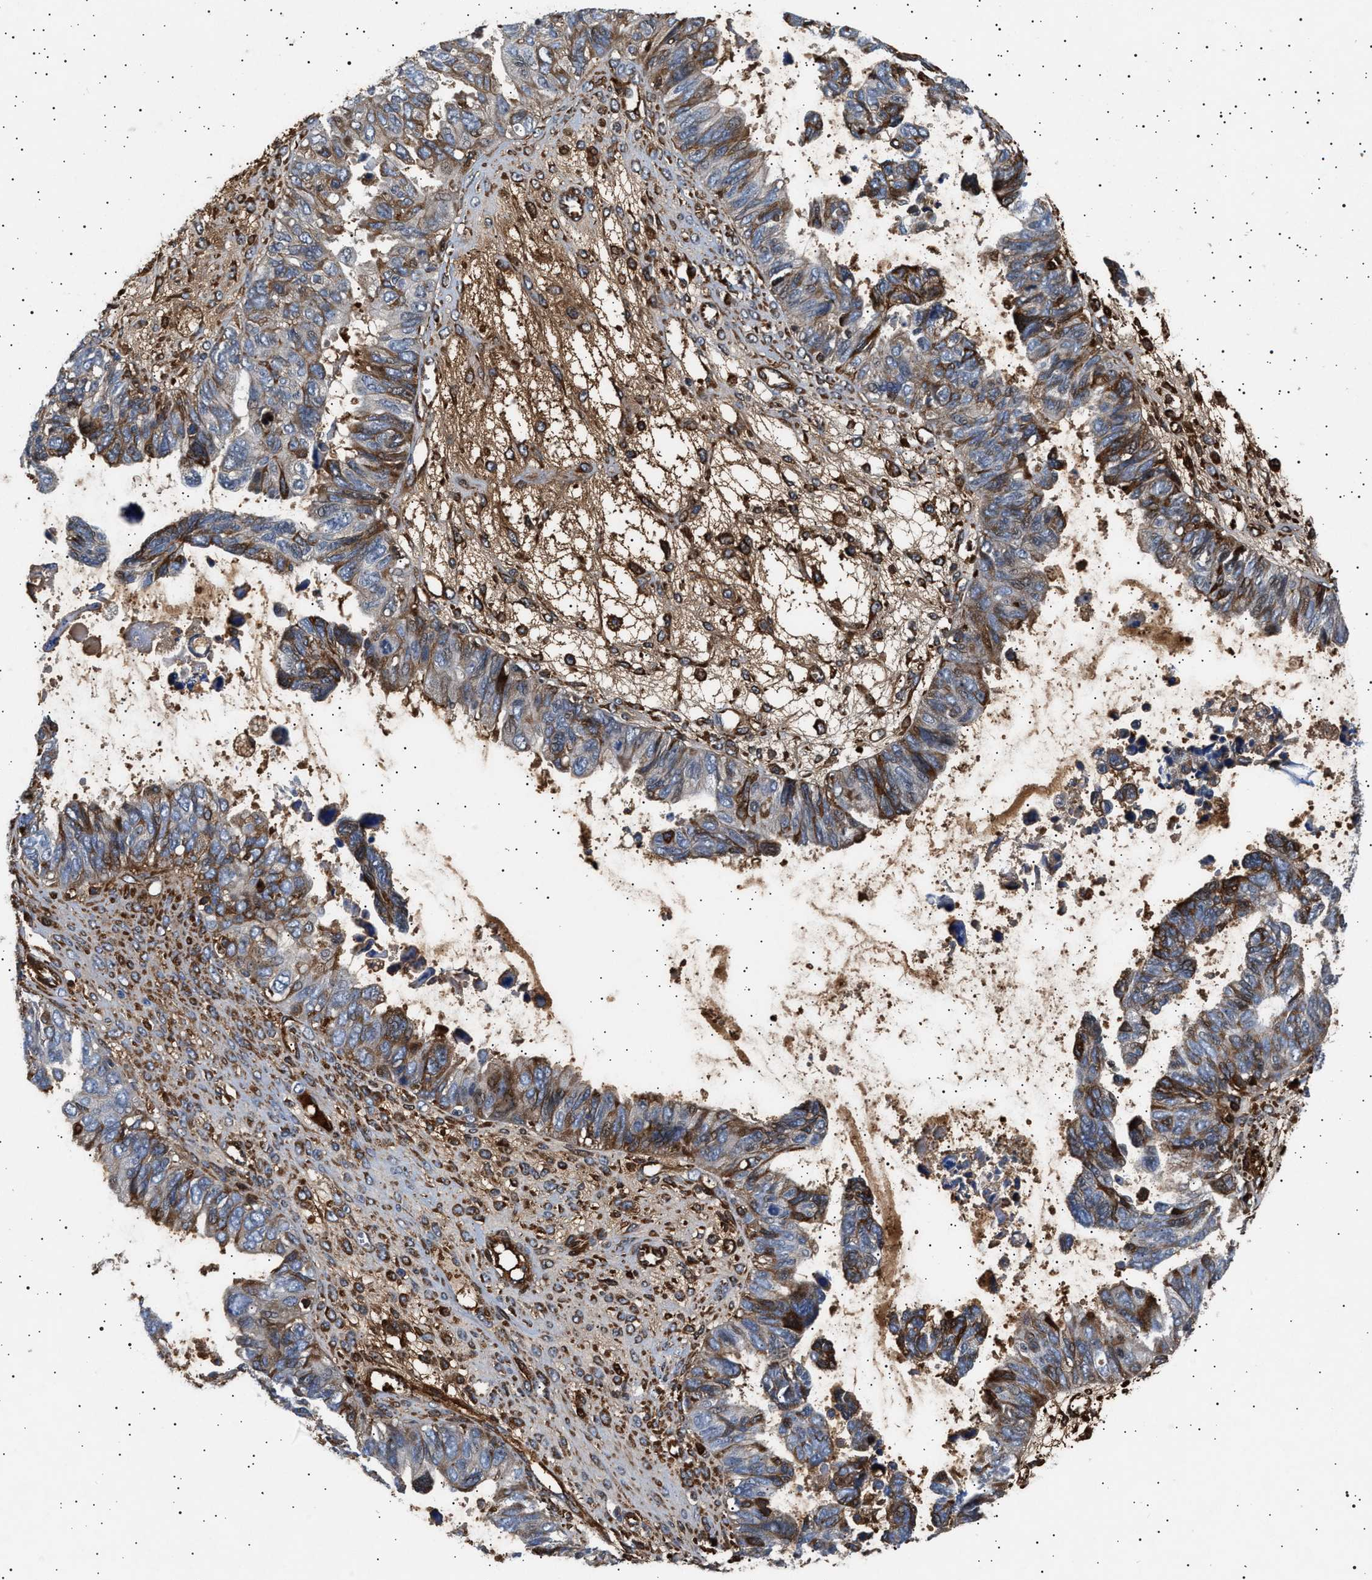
{"staining": {"intensity": "moderate", "quantity": "25%-75%", "location": "cytoplasmic/membranous"}, "tissue": "ovarian cancer", "cell_type": "Tumor cells", "image_type": "cancer", "snomed": [{"axis": "morphology", "description": "Cystadenocarcinoma, serous, NOS"}, {"axis": "topography", "description": "Ovary"}], "caption": "Tumor cells demonstrate moderate cytoplasmic/membranous staining in approximately 25%-75% of cells in serous cystadenocarcinoma (ovarian). Using DAB (brown) and hematoxylin (blue) stains, captured at high magnification using brightfield microscopy.", "gene": "FICD", "patient": {"sex": "female", "age": 79}}